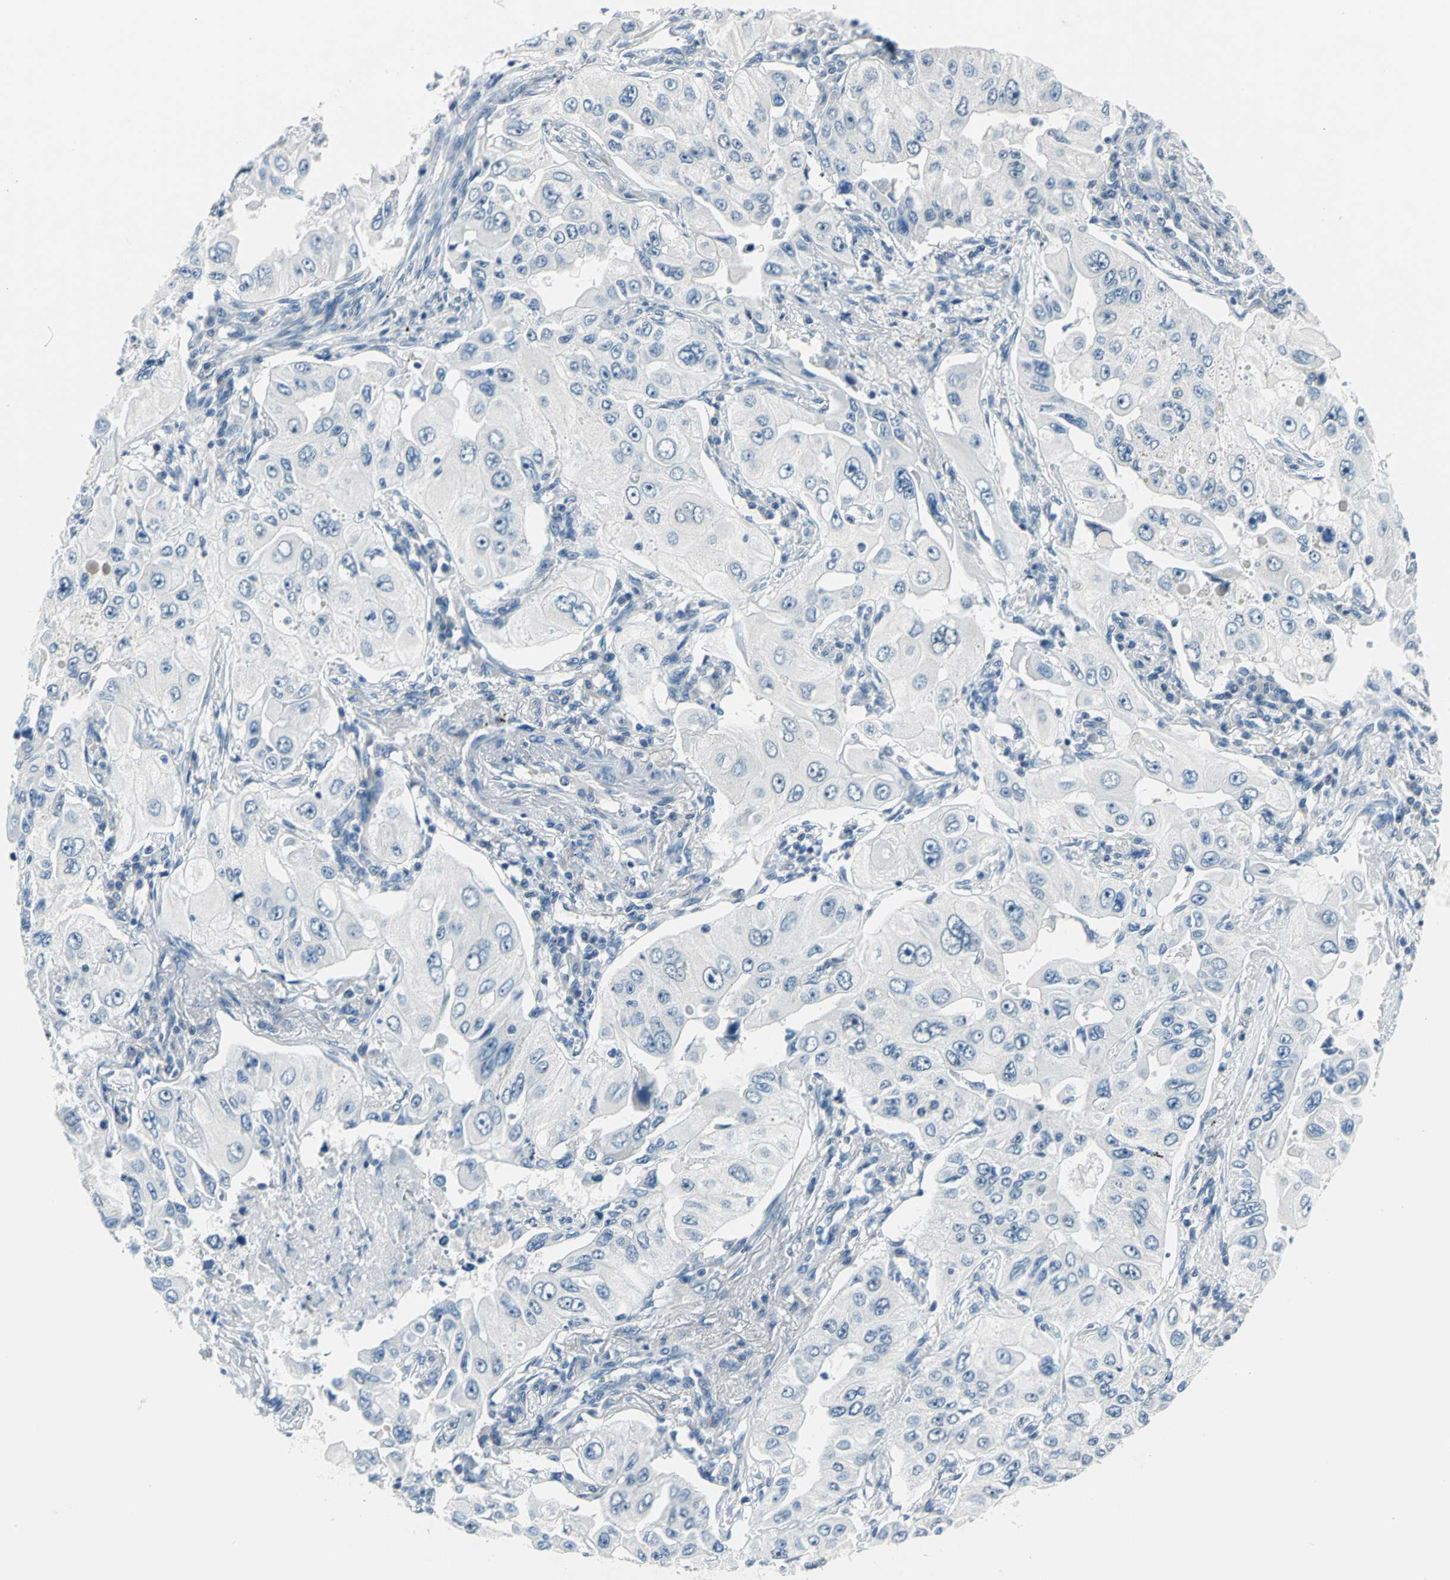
{"staining": {"intensity": "negative", "quantity": "none", "location": "none"}, "tissue": "lung cancer", "cell_type": "Tumor cells", "image_type": "cancer", "snomed": [{"axis": "morphology", "description": "Adenocarcinoma, NOS"}, {"axis": "topography", "description": "Lung"}], "caption": "Immunohistochemistry photomicrograph of neoplastic tissue: human lung adenocarcinoma stained with DAB (3,3'-diaminobenzidine) reveals no significant protein staining in tumor cells.", "gene": "ZNF415", "patient": {"sex": "male", "age": 84}}